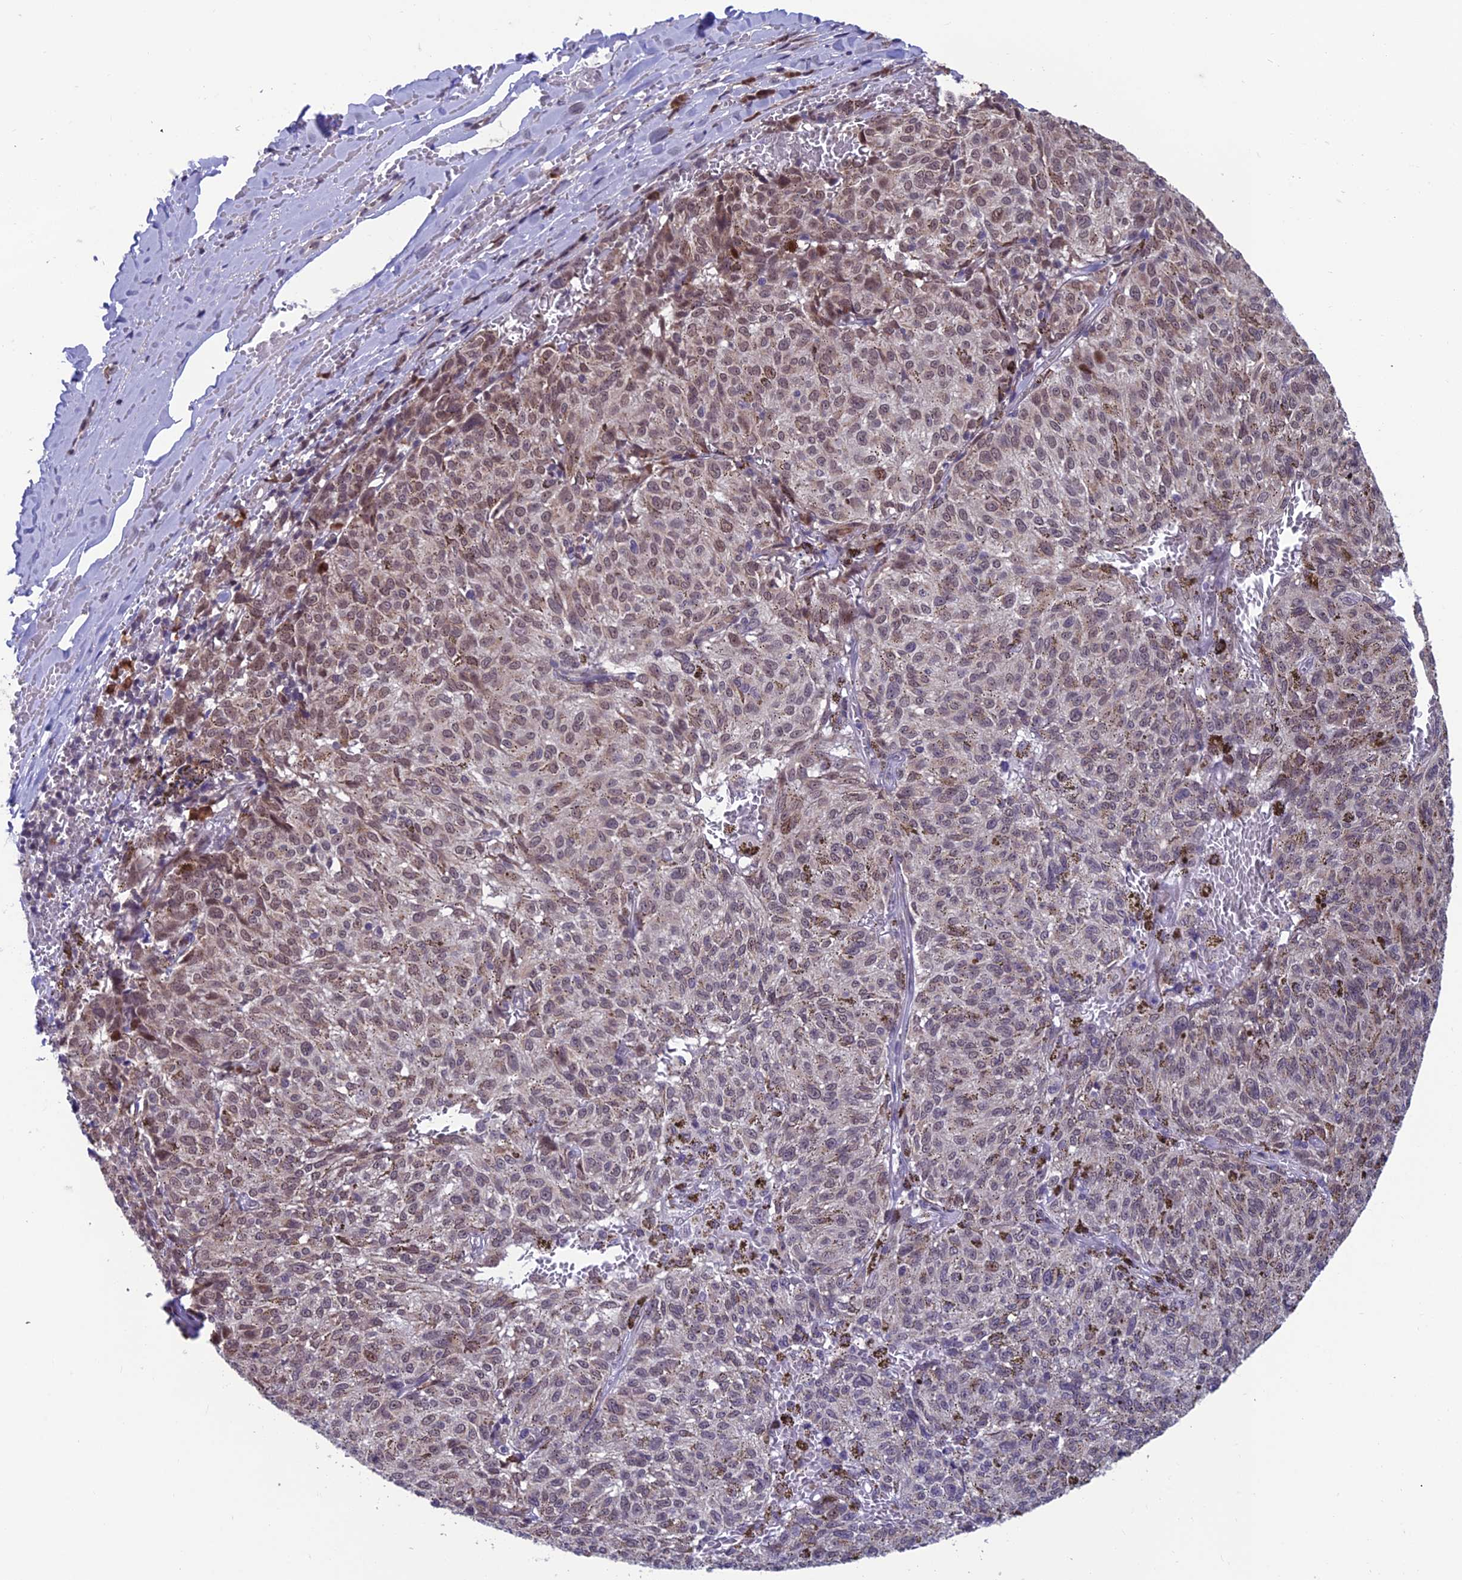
{"staining": {"intensity": "weak", "quantity": "<25%", "location": "nuclear"}, "tissue": "melanoma", "cell_type": "Tumor cells", "image_type": "cancer", "snomed": [{"axis": "morphology", "description": "Malignant melanoma, NOS"}, {"axis": "topography", "description": "Skin"}], "caption": "Tumor cells are negative for brown protein staining in melanoma.", "gene": "KIAA1191", "patient": {"sex": "female", "age": 72}}